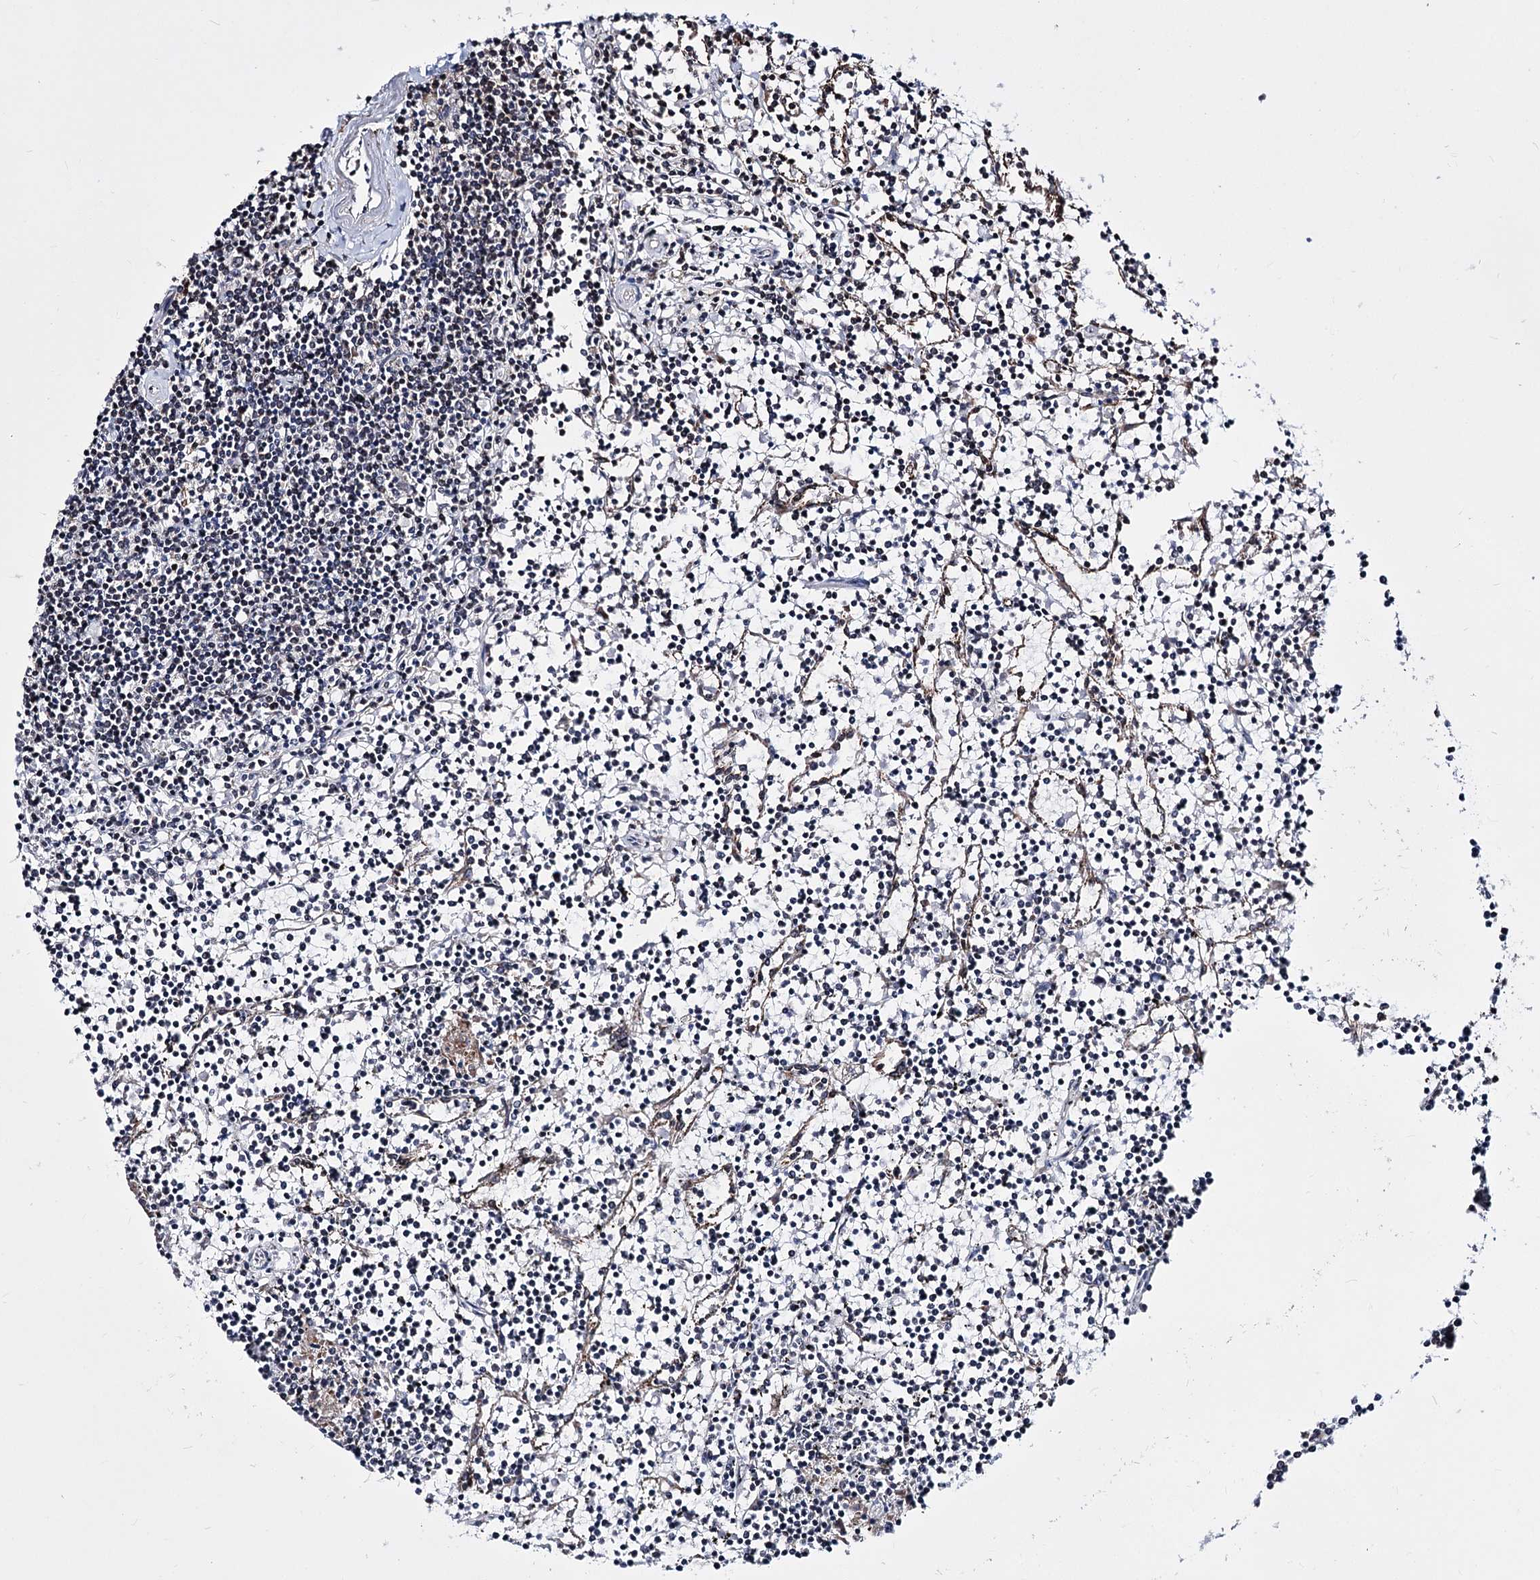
{"staining": {"intensity": "negative", "quantity": "none", "location": "none"}, "tissue": "lymphoma", "cell_type": "Tumor cells", "image_type": "cancer", "snomed": [{"axis": "morphology", "description": "Malignant lymphoma, non-Hodgkin's type, Low grade"}, {"axis": "topography", "description": "Spleen"}], "caption": "Protein analysis of lymphoma exhibits no significant staining in tumor cells.", "gene": "PPRC1", "patient": {"sex": "female", "age": 19}}